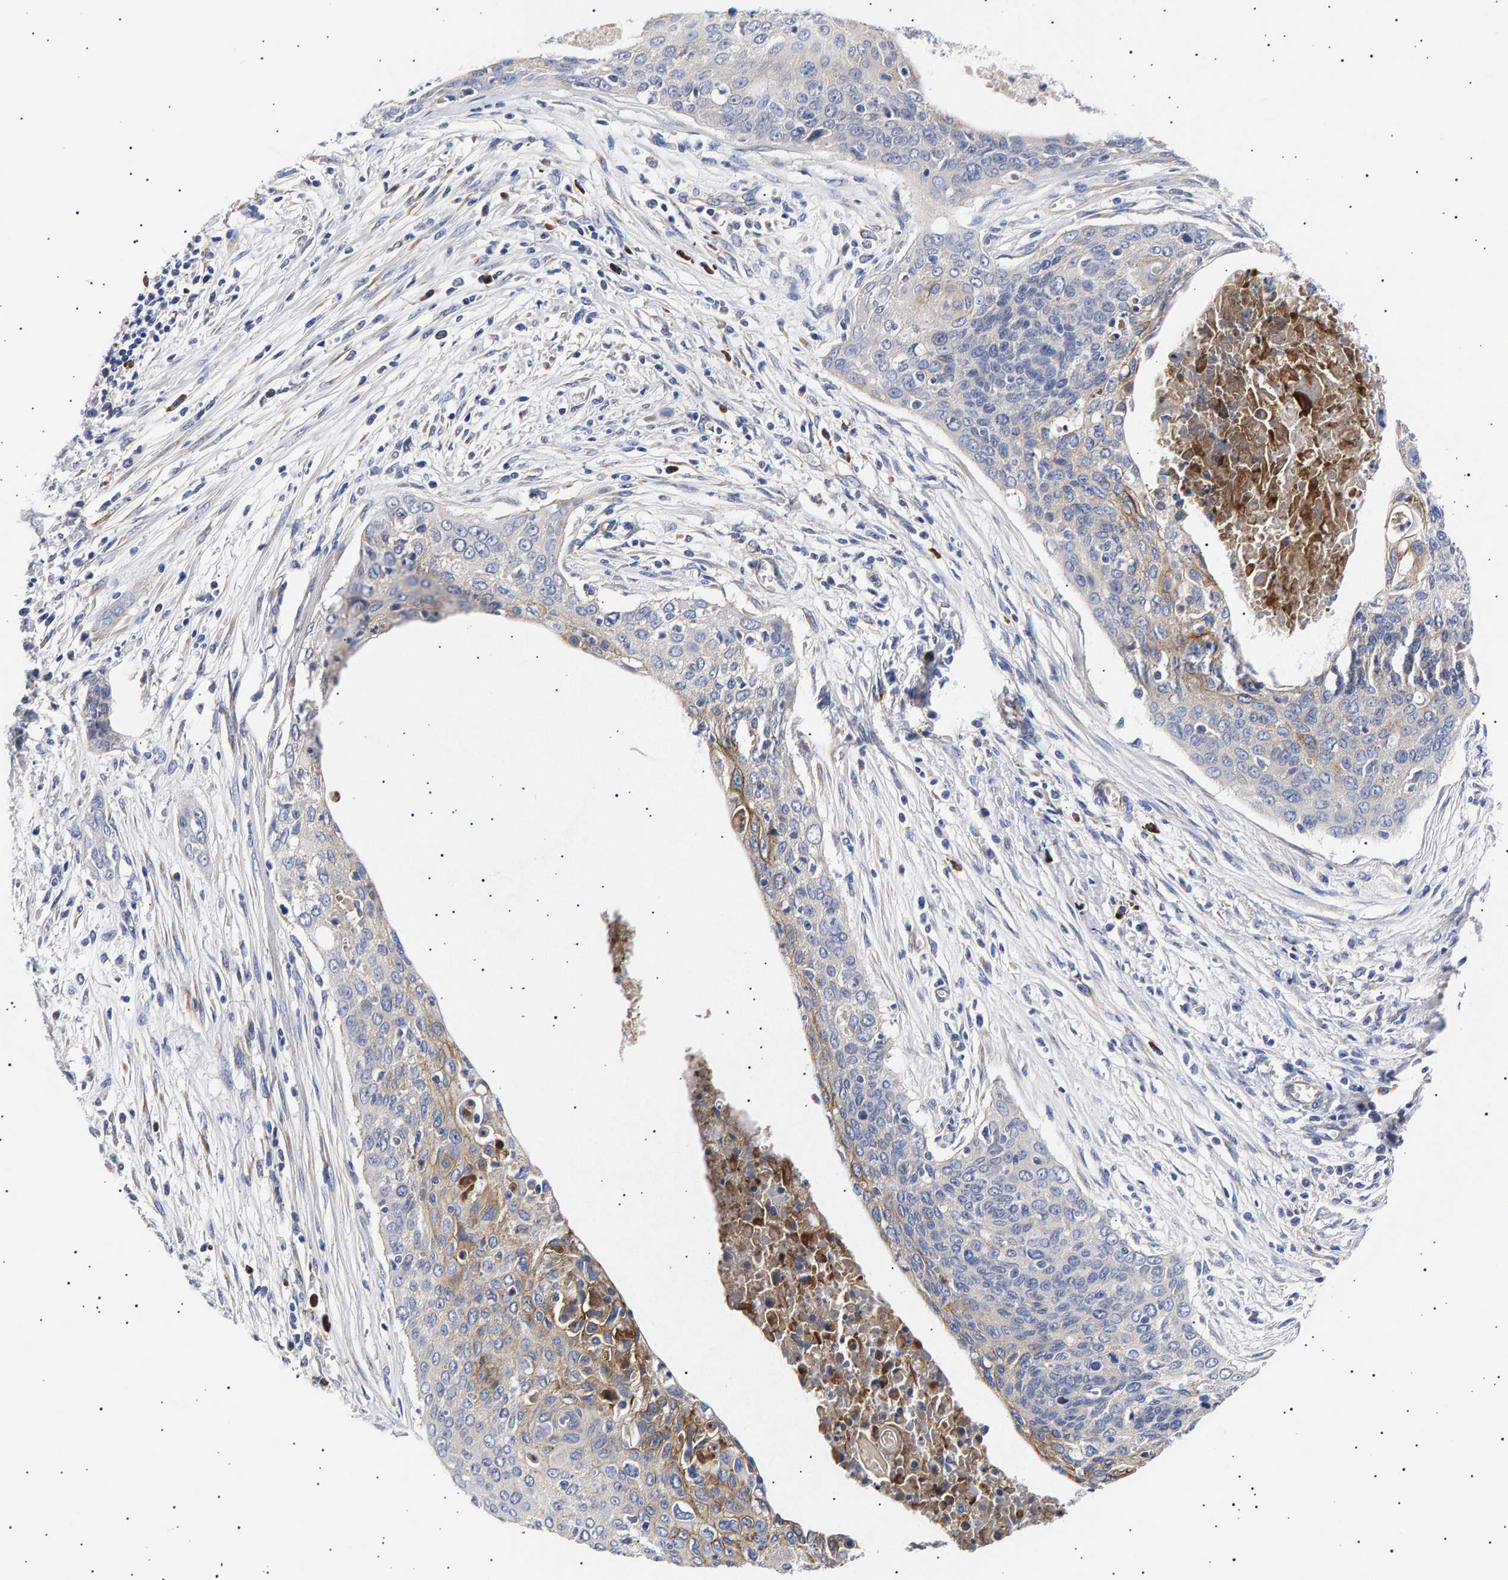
{"staining": {"intensity": "moderate", "quantity": "<25%", "location": "cytoplasmic/membranous"}, "tissue": "cervical cancer", "cell_type": "Tumor cells", "image_type": "cancer", "snomed": [{"axis": "morphology", "description": "Squamous cell carcinoma, NOS"}, {"axis": "topography", "description": "Cervix"}], "caption": "Tumor cells demonstrate low levels of moderate cytoplasmic/membranous expression in approximately <25% of cells in human squamous cell carcinoma (cervical).", "gene": "ANKRD40", "patient": {"sex": "female", "age": 55}}